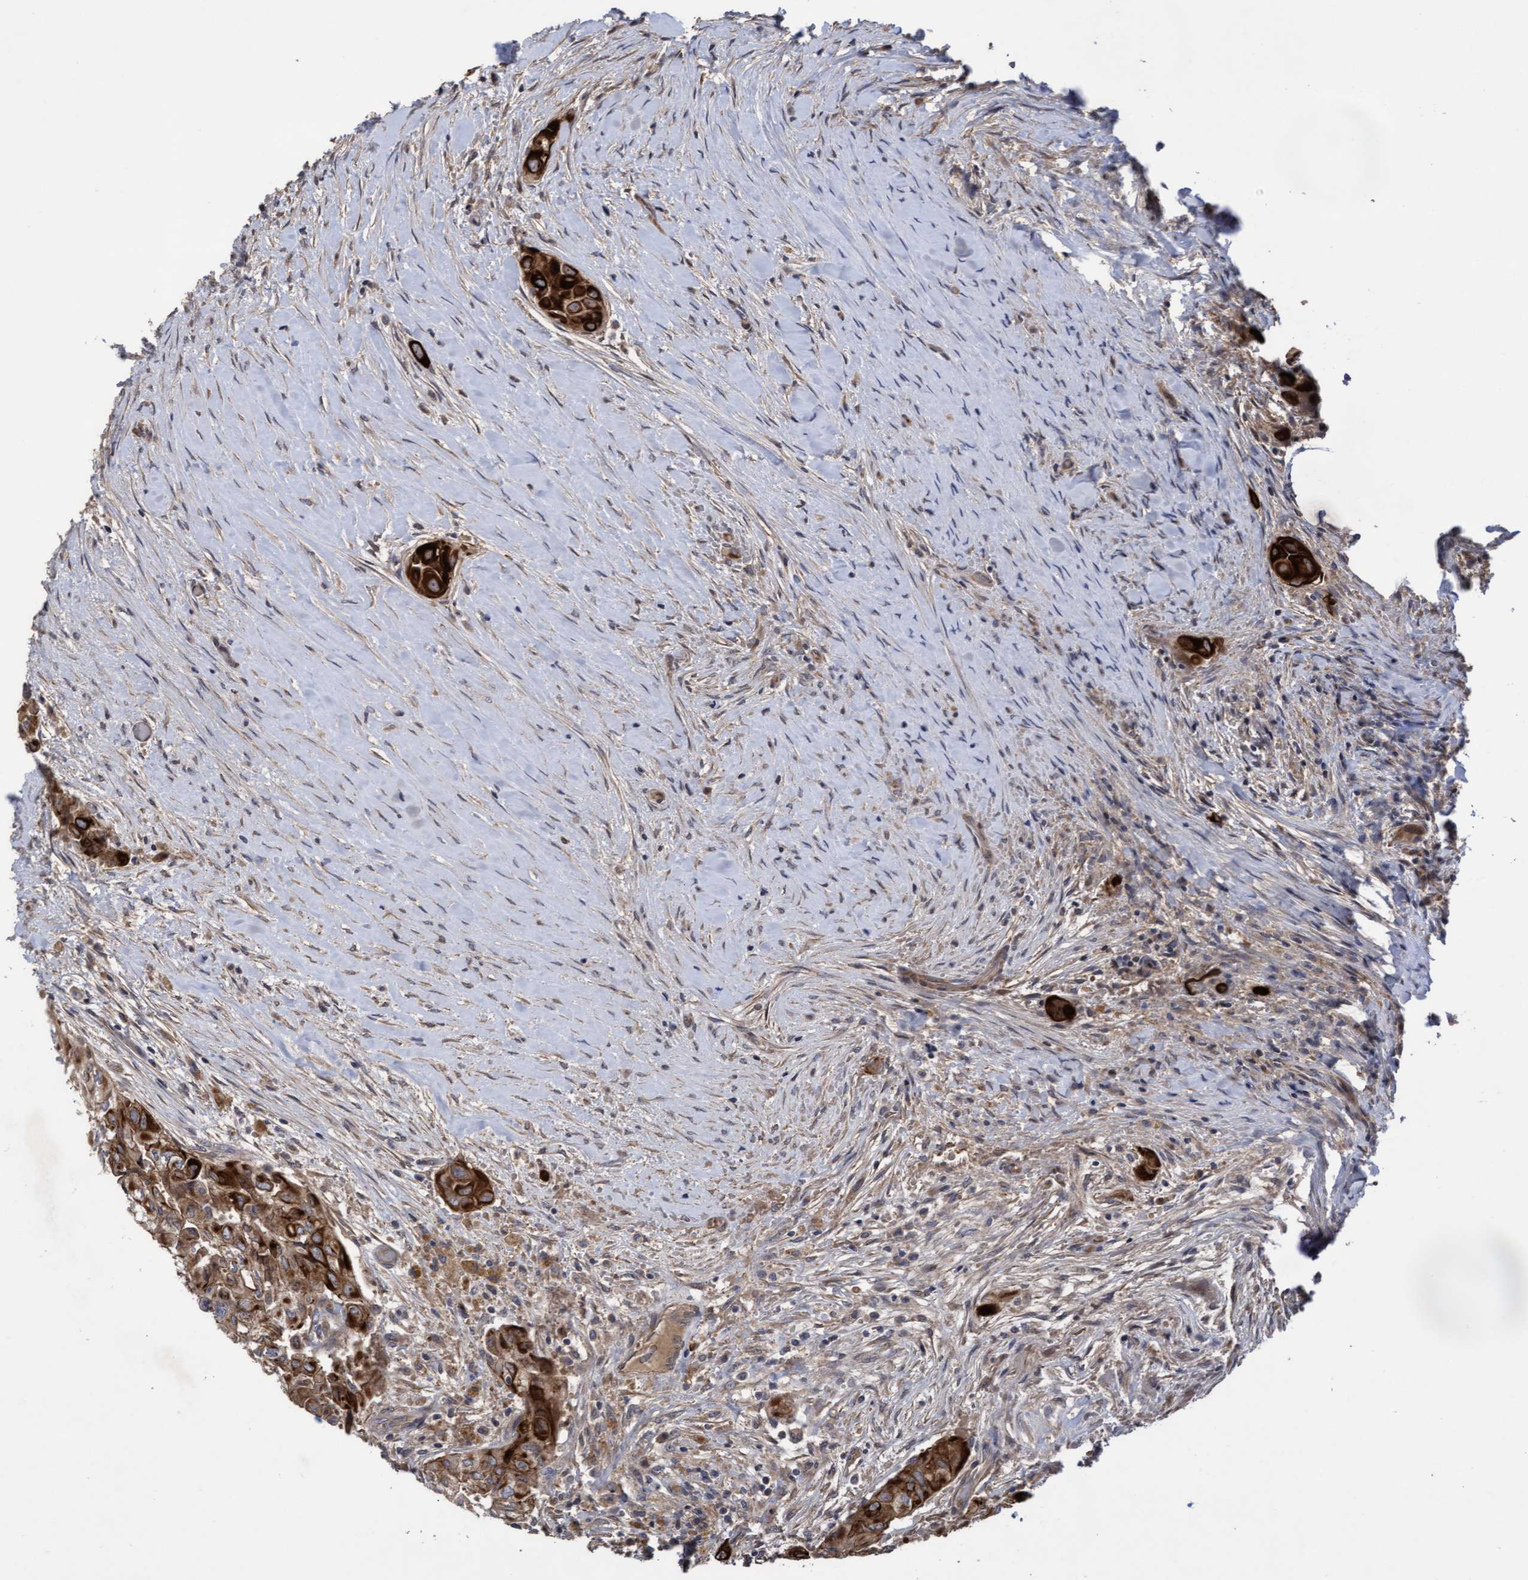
{"staining": {"intensity": "strong", "quantity": "<25%", "location": "cytoplasmic/membranous"}, "tissue": "thyroid cancer", "cell_type": "Tumor cells", "image_type": "cancer", "snomed": [{"axis": "morphology", "description": "Papillary adenocarcinoma, NOS"}, {"axis": "topography", "description": "Thyroid gland"}], "caption": "Tumor cells exhibit medium levels of strong cytoplasmic/membranous expression in about <25% of cells in human papillary adenocarcinoma (thyroid). (DAB IHC, brown staining for protein, blue staining for nuclei).", "gene": "COBL", "patient": {"sex": "female", "age": 59}}